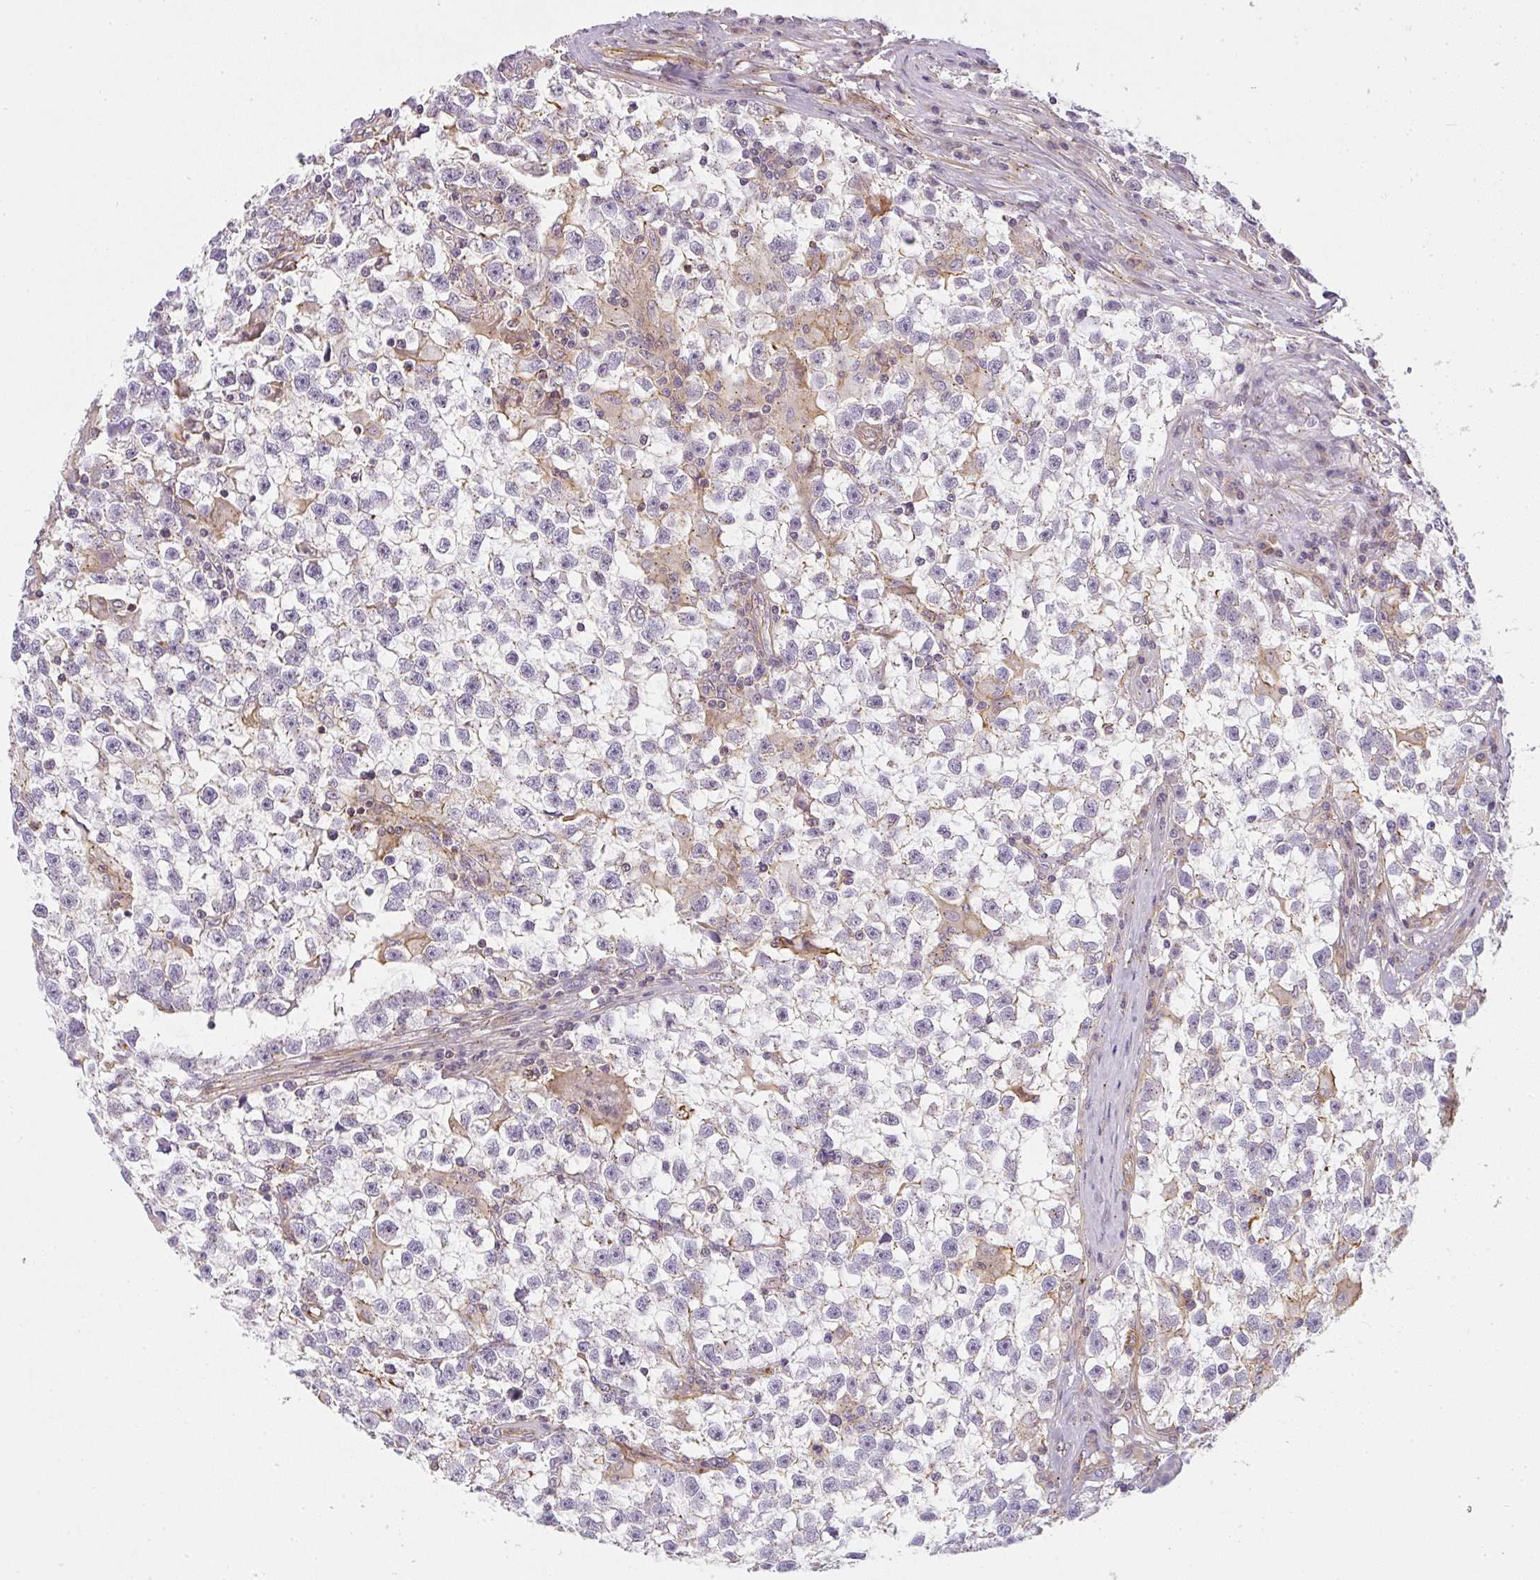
{"staining": {"intensity": "negative", "quantity": "none", "location": "none"}, "tissue": "testis cancer", "cell_type": "Tumor cells", "image_type": "cancer", "snomed": [{"axis": "morphology", "description": "Seminoma, NOS"}, {"axis": "topography", "description": "Testis"}], "caption": "There is no significant positivity in tumor cells of seminoma (testis).", "gene": "SULF1", "patient": {"sex": "male", "age": 31}}